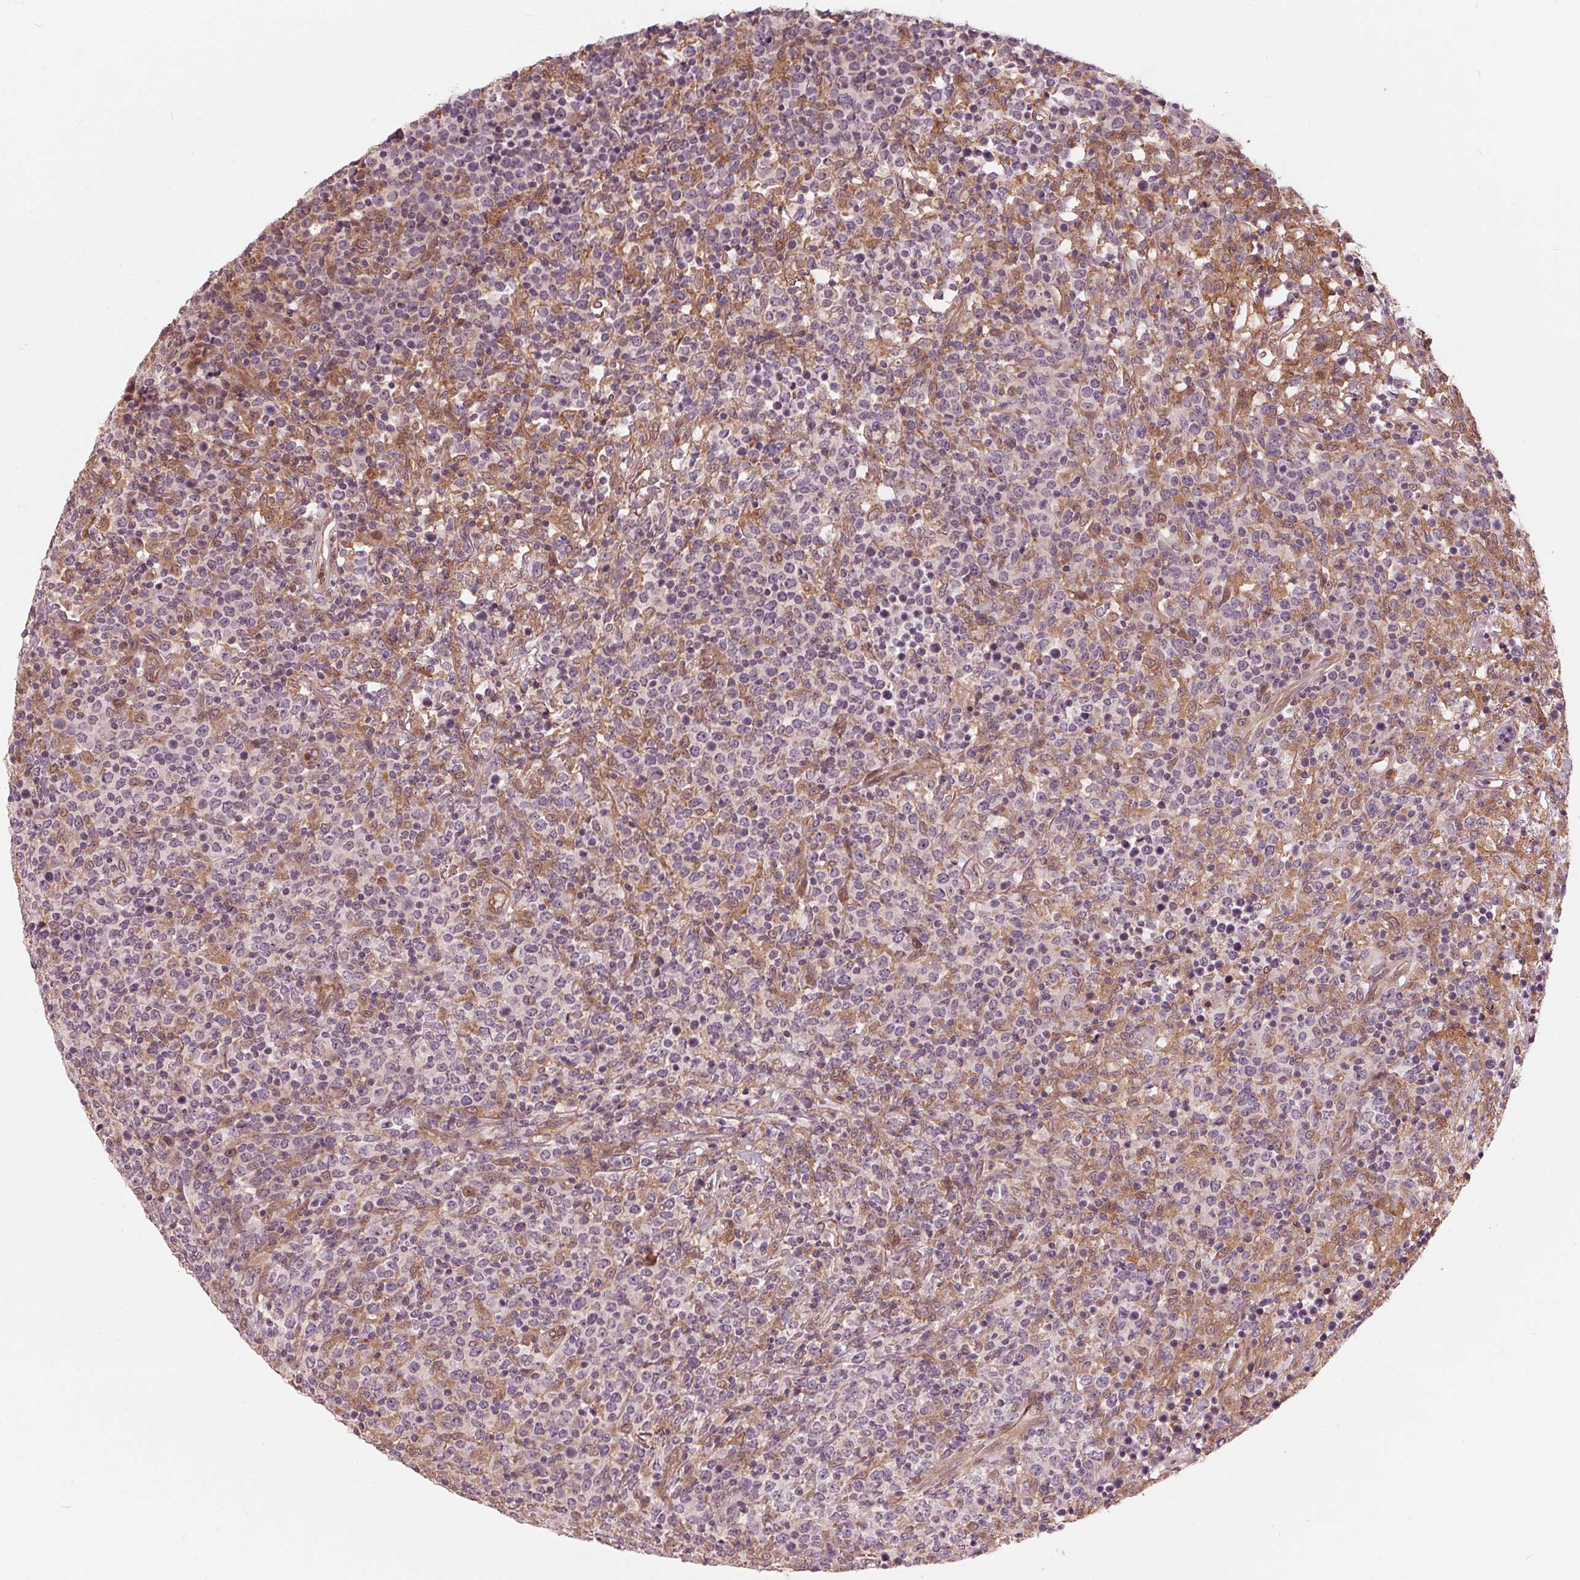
{"staining": {"intensity": "negative", "quantity": "none", "location": "none"}, "tissue": "lymphoma", "cell_type": "Tumor cells", "image_type": "cancer", "snomed": [{"axis": "morphology", "description": "Malignant lymphoma, non-Hodgkin's type, High grade"}, {"axis": "topography", "description": "Lung"}], "caption": "Immunohistochemistry (IHC) image of neoplastic tissue: lymphoma stained with DAB reveals no significant protein expression in tumor cells.", "gene": "TXNIP", "patient": {"sex": "male", "age": 79}}